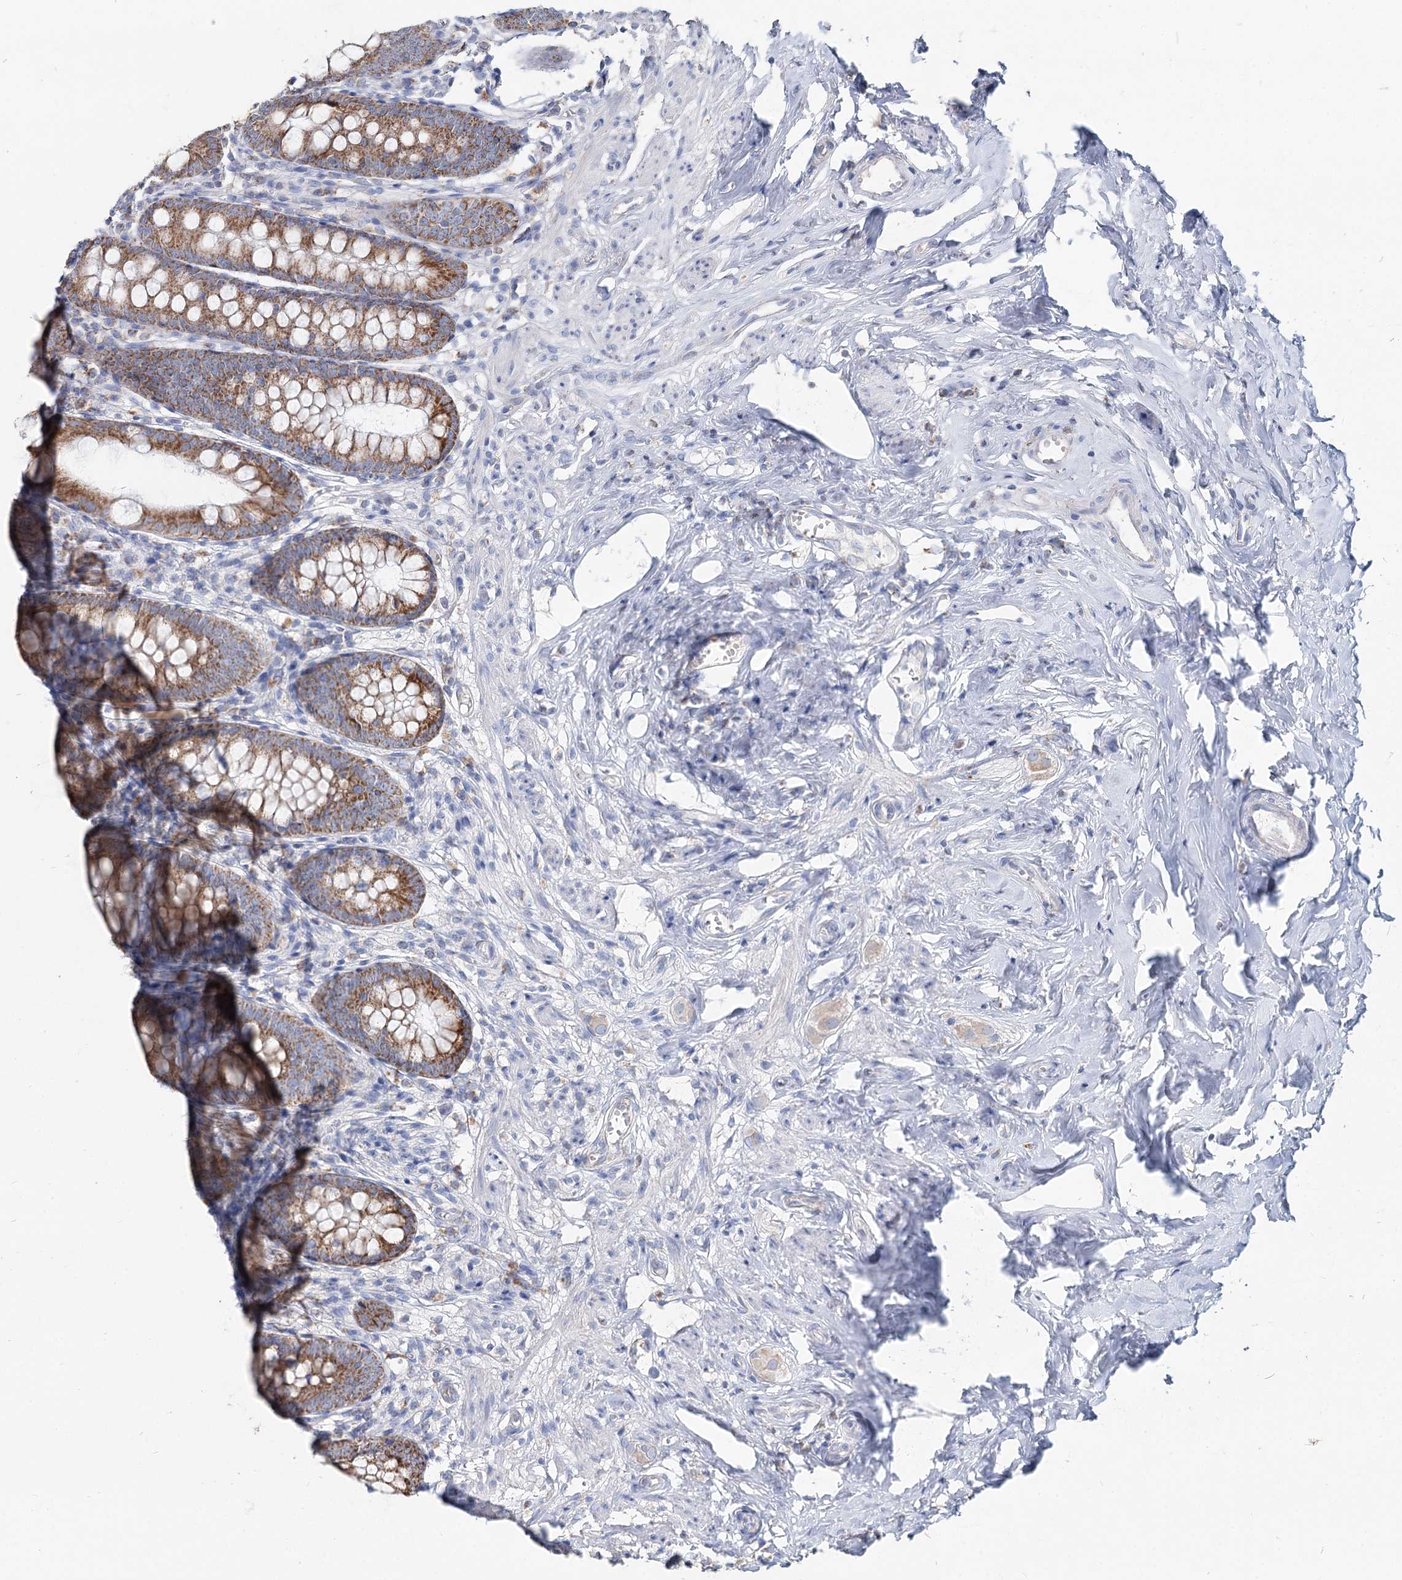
{"staining": {"intensity": "moderate", "quantity": ">75%", "location": "cytoplasmic/membranous"}, "tissue": "appendix", "cell_type": "Glandular cells", "image_type": "normal", "snomed": [{"axis": "morphology", "description": "Normal tissue, NOS"}, {"axis": "topography", "description": "Appendix"}], "caption": "Human appendix stained for a protein (brown) displays moderate cytoplasmic/membranous positive positivity in approximately >75% of glandular cells.", "gene": "MCCC2", "patient": {"sex": "female", "age": 51}}